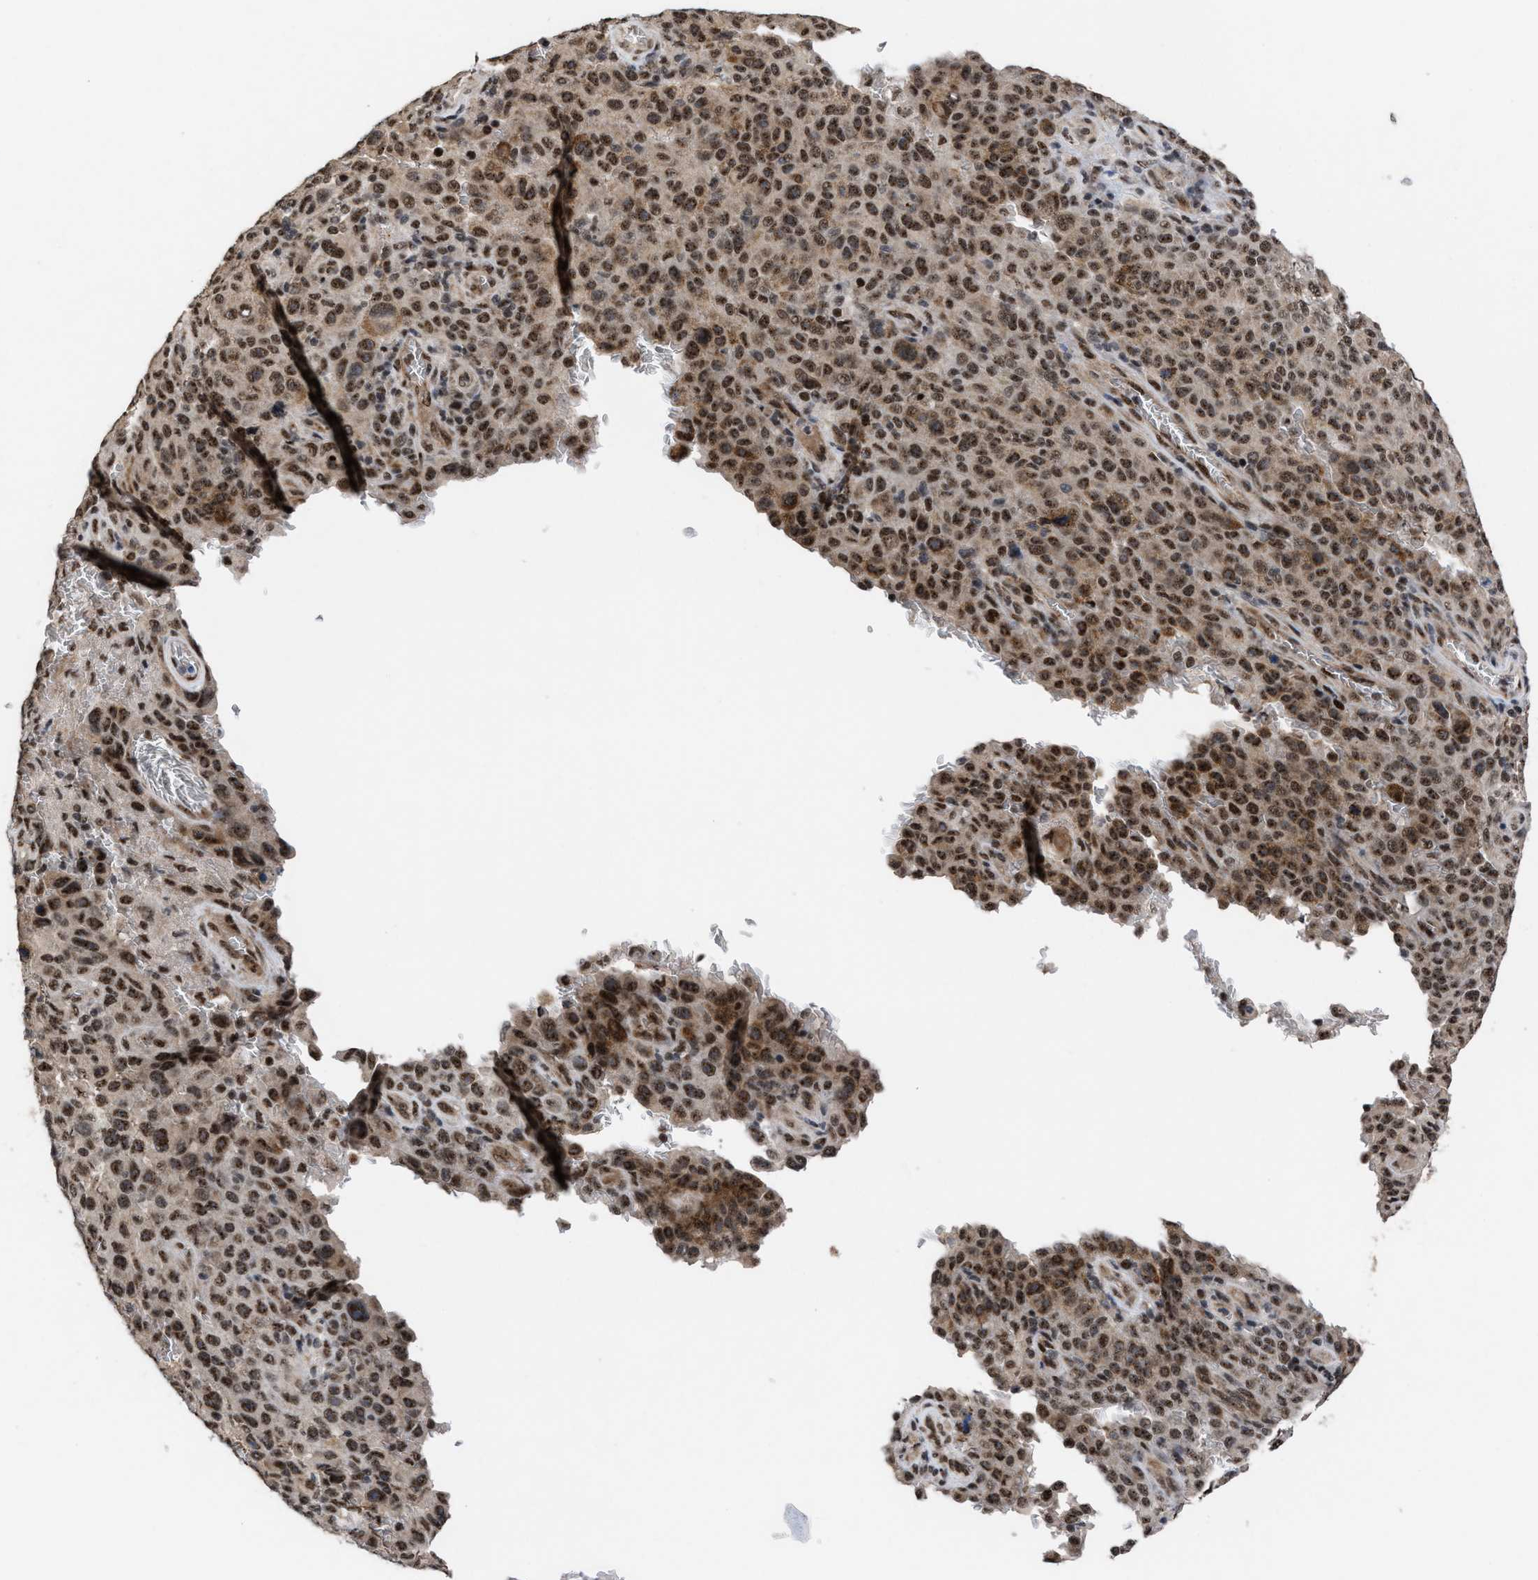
{"staining": {"intensity": "strong", "quantity": ">75%", "location": "cytoplasmic/membranous,nuclear"}, "tissue": "melanoma", "cell_type": "Tumor cells", "image_type": "cancer", "snomed": [{"axis": "morphology", "description": "Malignant melanoma, NOS"}, {"axis": "topography", "description": "Skin"}], "caption": "This is an image of immunohistochemistry (IHC) staining of melanoma, which shows strong staining in the cytoplasmic/membranous and nuclear of tumor cells.", "gene": "EIF4A3", "patient": {"sex": "female", "age": 82}}